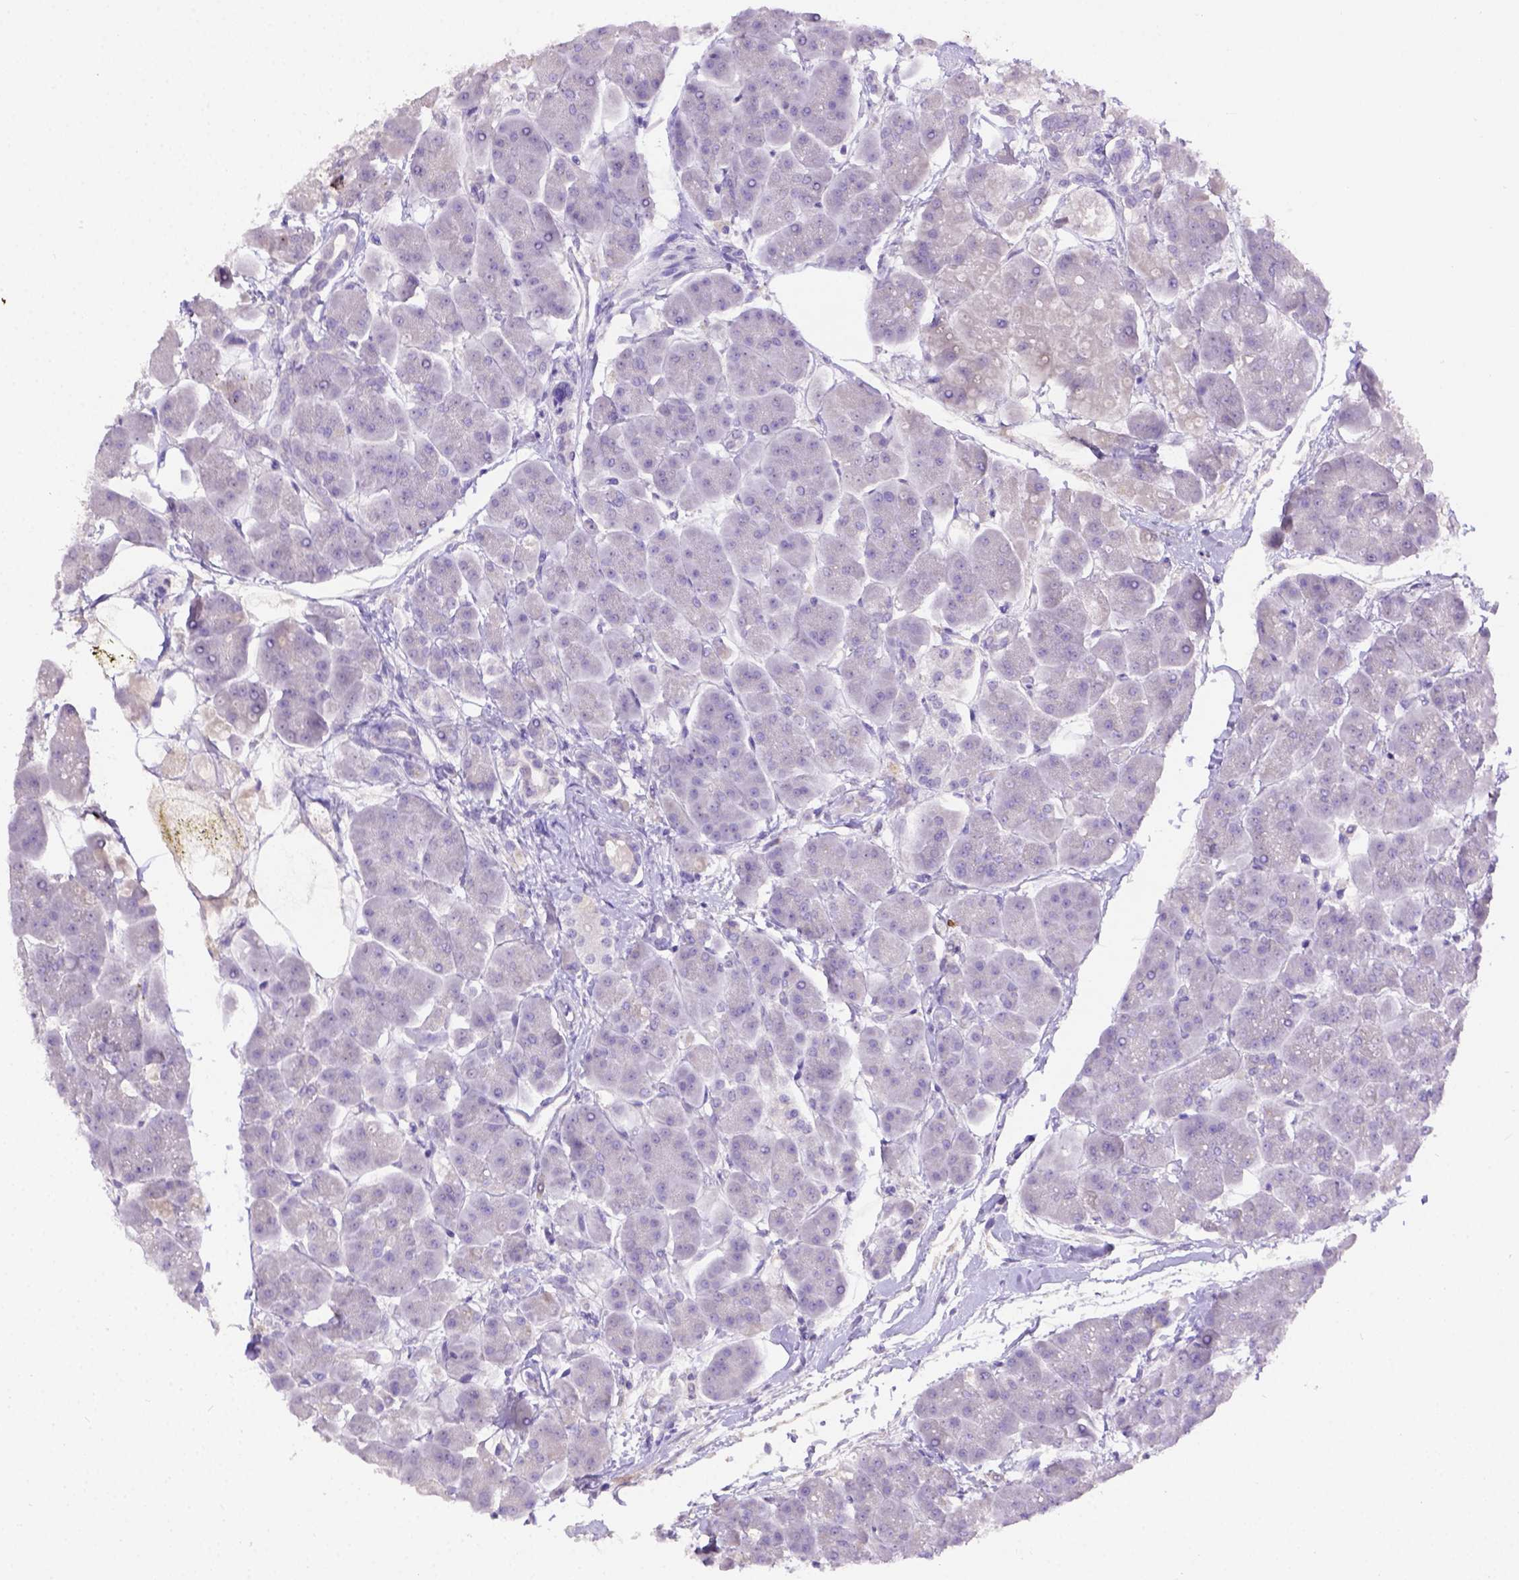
{"staining": {"intensity": "negative", "quantity": "none", "location": "none"}, "tissue": "pancreas", "cell_type": "Exocrine glandular cells", "image_type": "normal", "snomed": [{"axis": "morphology", "description": "Normal tissue, NOS"}, {"axis": "topography", "description": "Adipose tissue"}, {"axis": "topography", "description": "Pancreas"}, {"axis": "topography", "description": "Peripheral nerve tissue"}], "caption": "This is an immunohistochemistry histopathology image of benign human pancreas. There is no expression in exocrine glandular cells.", "gene": "B3GAT1", "patient": {"sex": "female", "age": 58}}